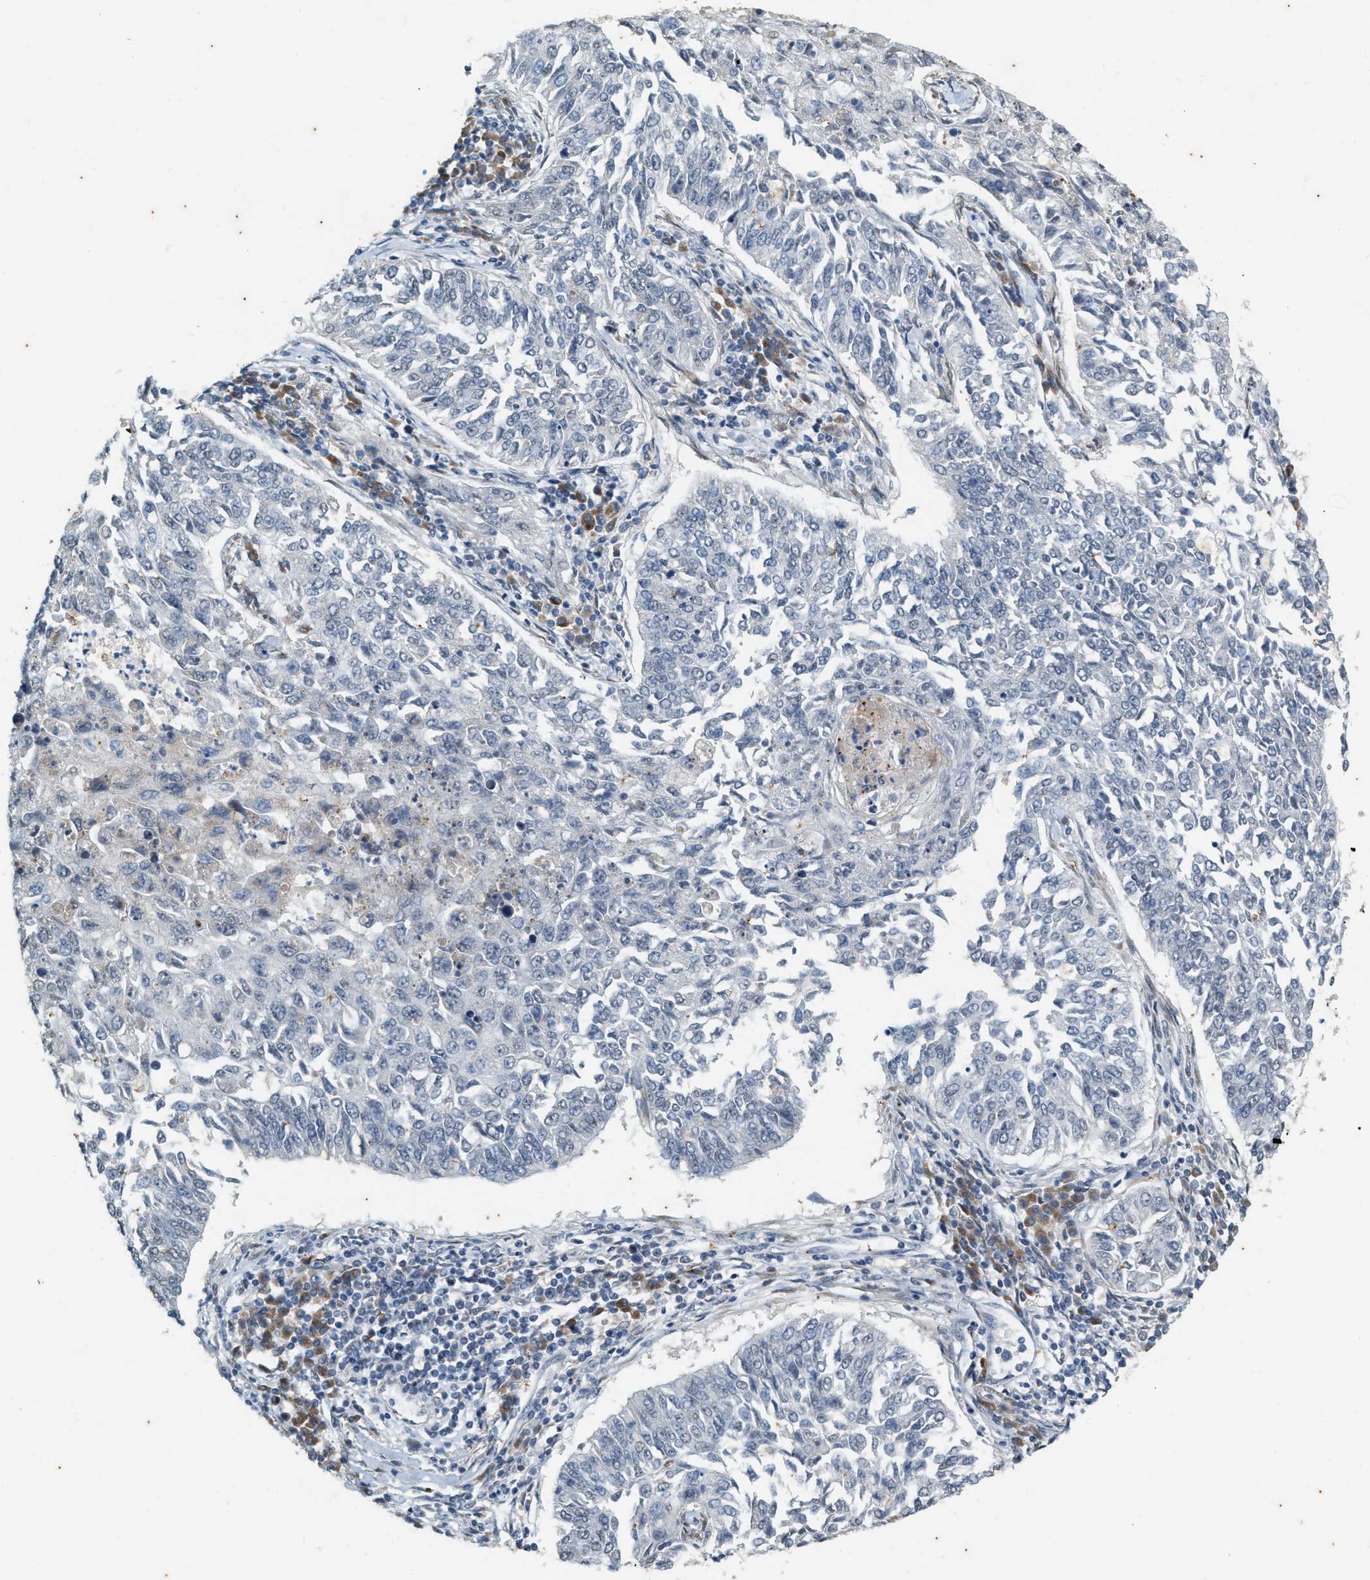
{"staining": {"intensity": "negative", "quantity": "none", "location": "none"}, "tissue": "lung cancer", "cell_type": "Tumor cells", "image_type": "cancer", "snomed": [{"axis": "morphology", "description": "Normal tissue, NOS"}, {"axis": "morphology", "description": "Squamous cell carcinoma, NOS"}, {"axis": "topography", "description": "Cartilage tissue"}, {"axis": "topography", "description": "Bronchus"}, {"axis": "topography", "description": "Lung"}], "caption": "Lung squamous cell carcinoma was stained to show a protein in brown. There is no significant positivity in tumor cells.", "gene": "CHPF2", "patient": {"sex": "female", "age": 49}}